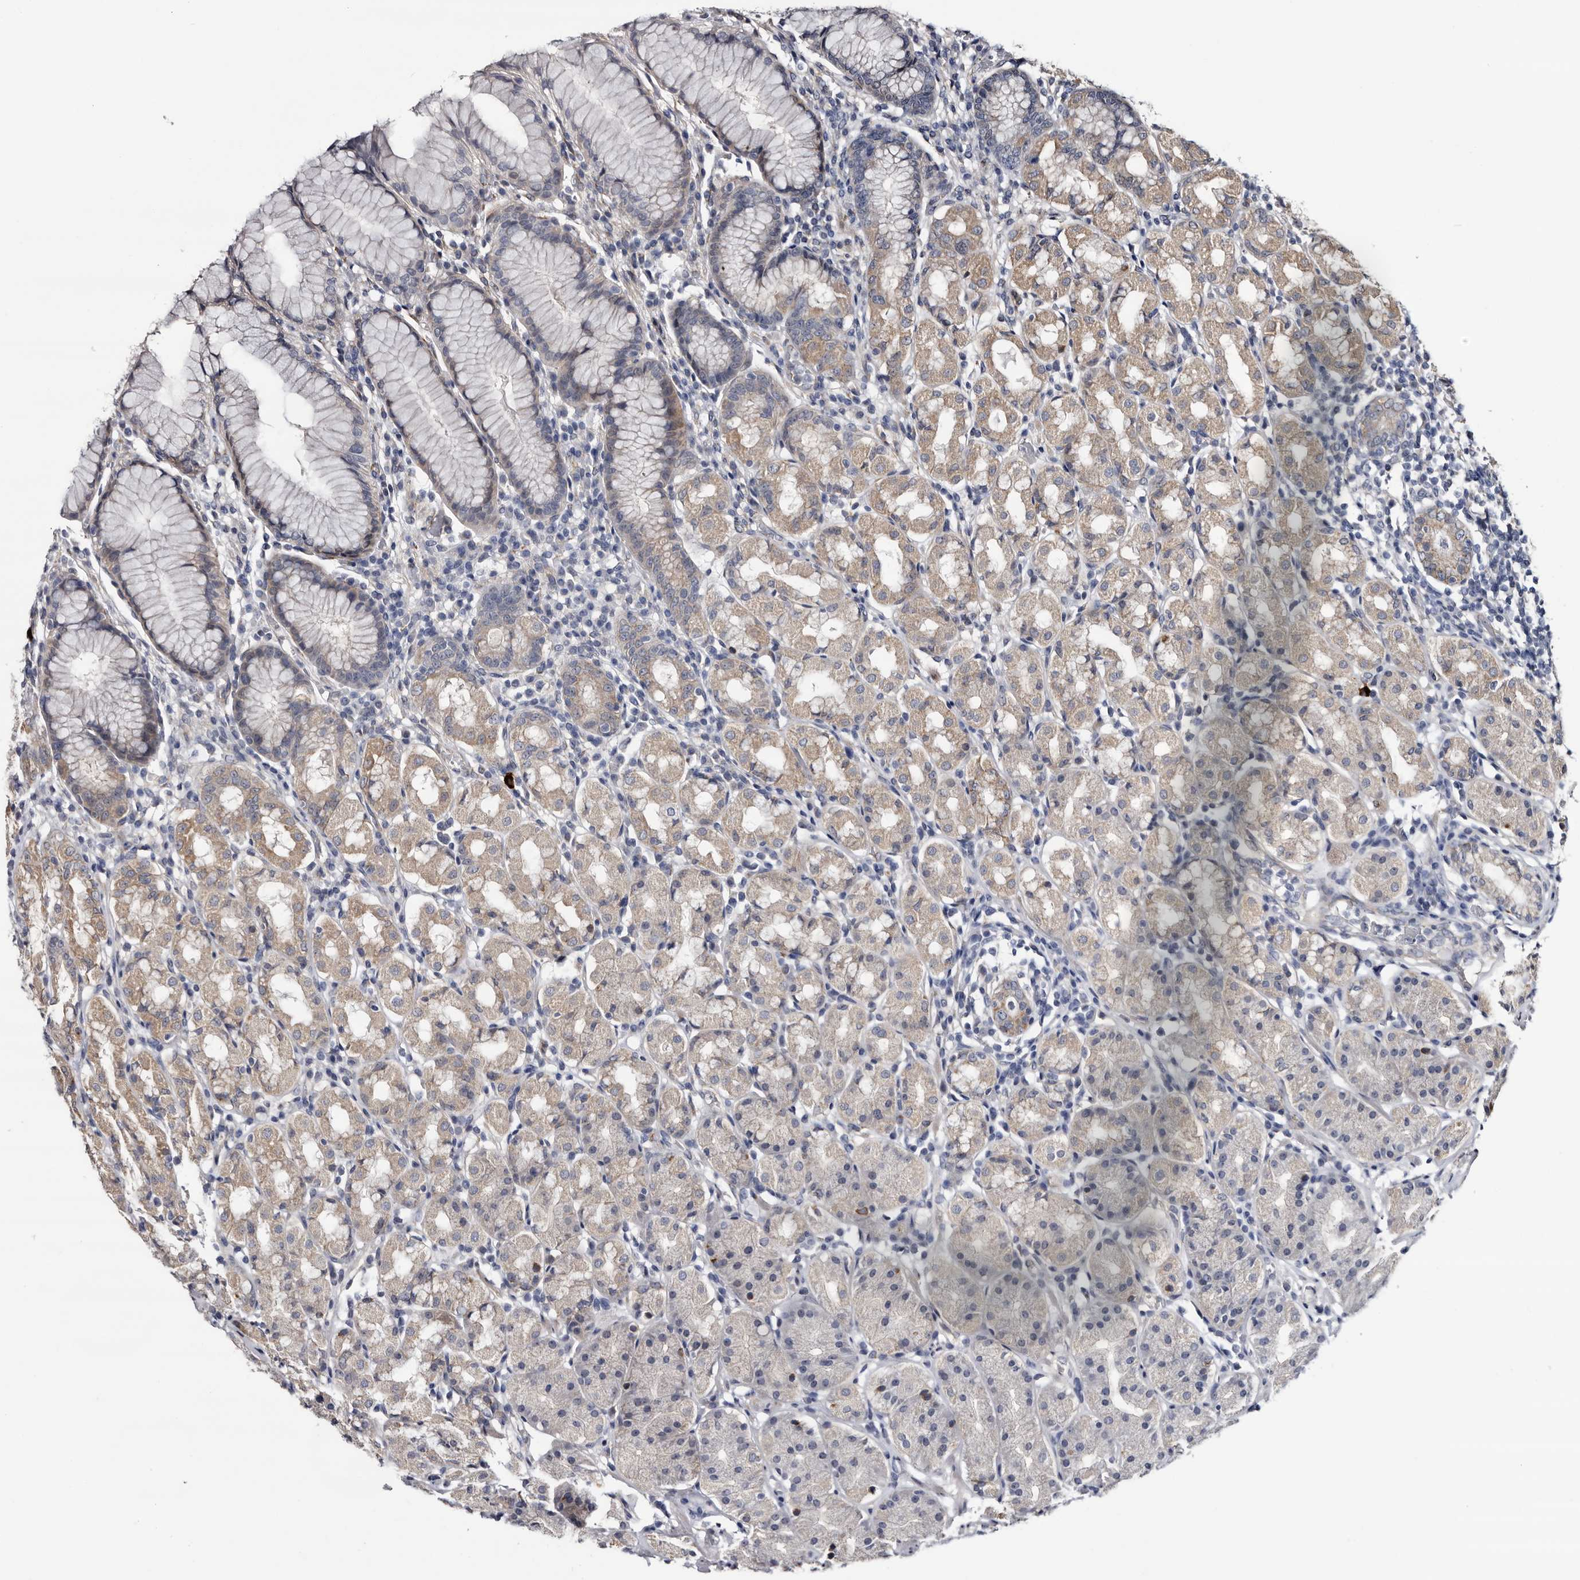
{"staining": {"intensity": "weak", "quantity": "25%-75%", "location": "cytoplasmic/membranous"}, "tissue": "stomach", "cell_type": "Glandular cells", "image_type": "normal", "snomed": [{"axis": "morphology", "description": "Normal tissue, NOS"}, {"axis": "topography", "description": "Stomach, lower"}], "caption": "High-power microscopy captured an immunohistochemistry (IHC) micrograph of normal stomach, revealing weak cytoplasmic/membranous expression in about 25%-75% of glandular cells.", "gene": "ARMCX2", "patient": {"sex": "female", "age": 56}}